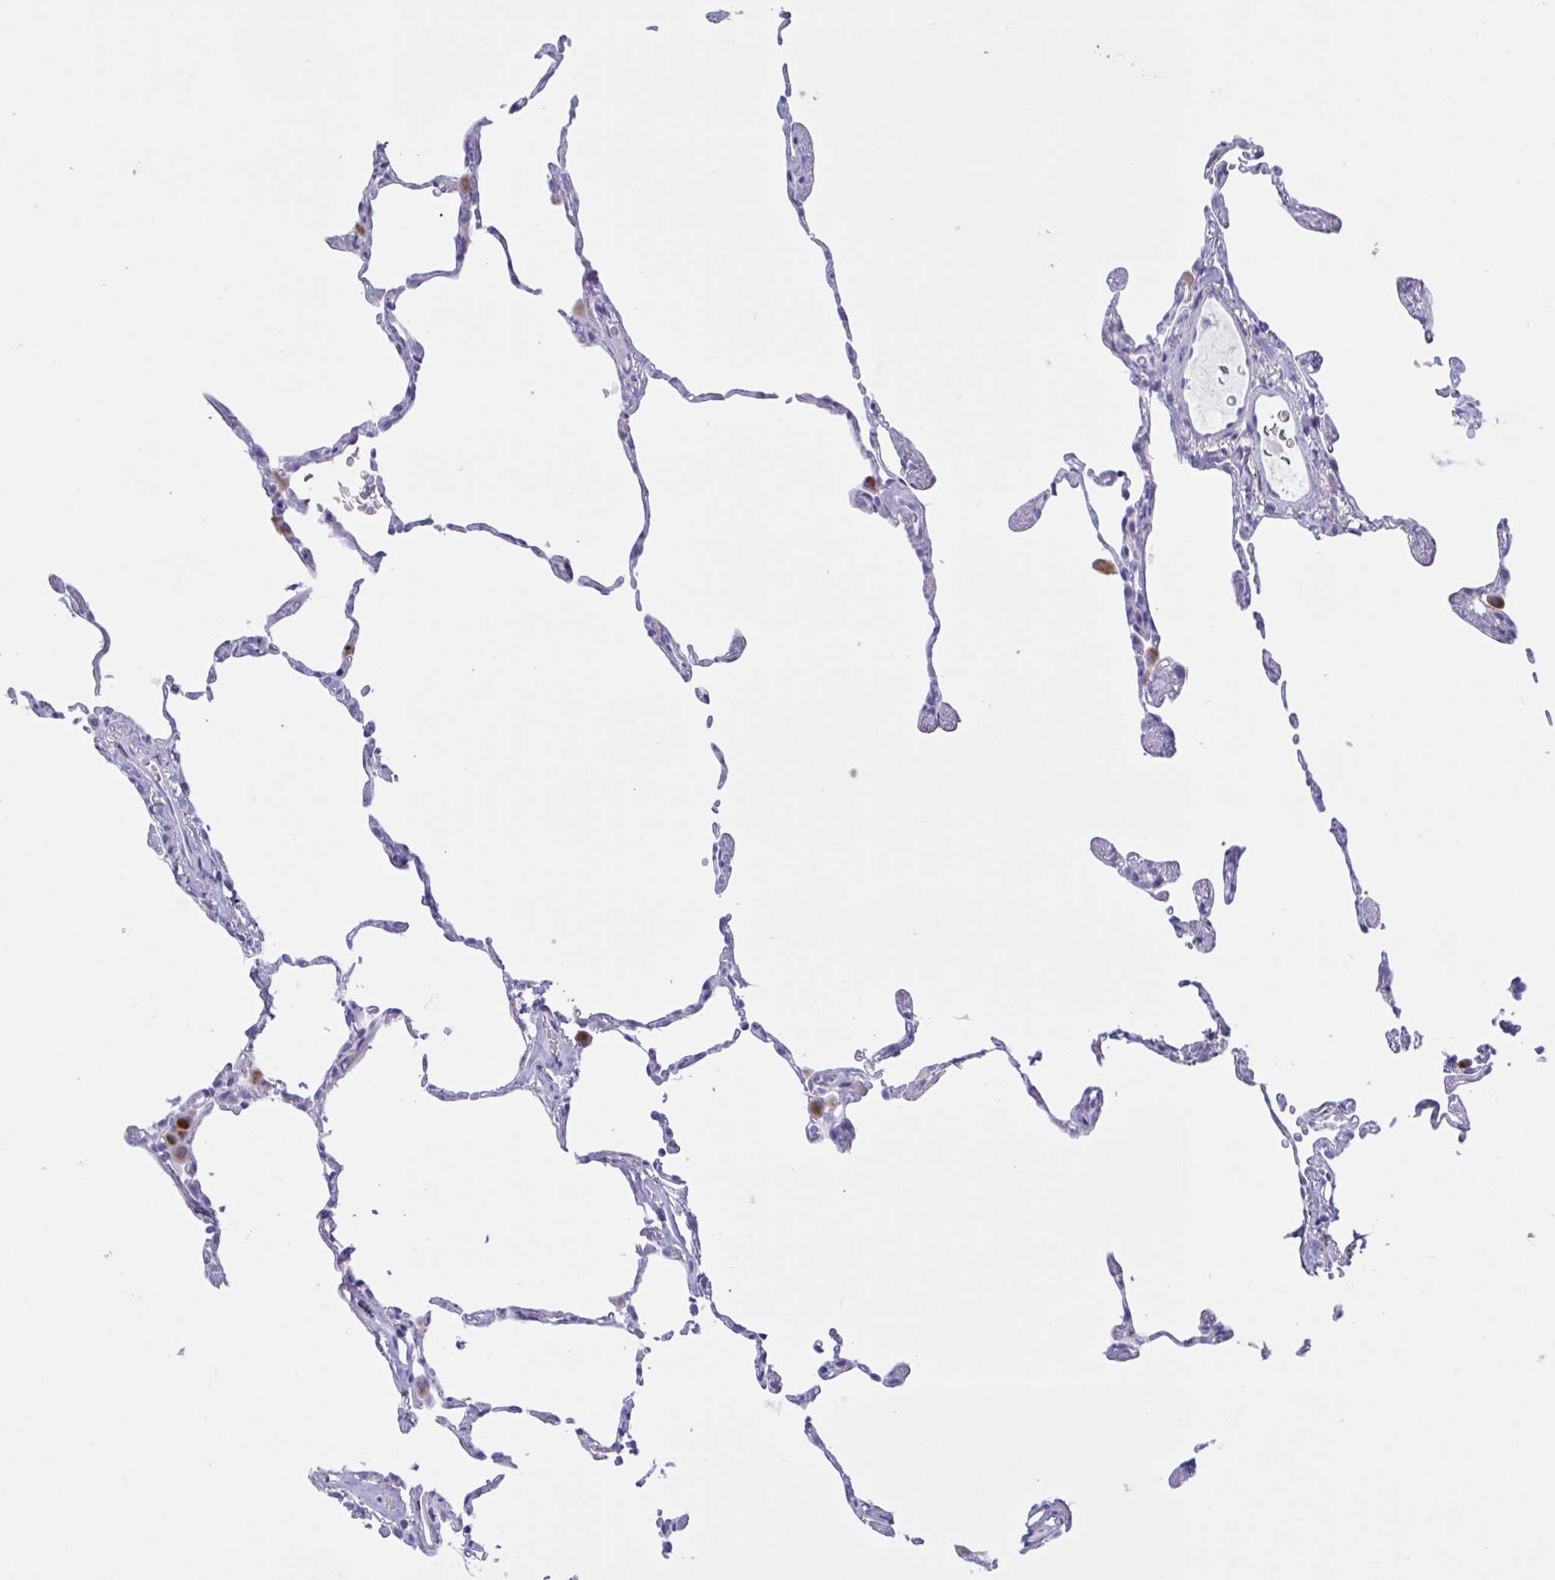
{"staining": {"intensity": "negative", "quantity": "none", "location": "none"}, "tissue": "lung", "cell_type": "Alveolar cells", "image_type": "normal", "snomed": [{"axis": "morphology", "description": "Normal tissue, NOS"}, {"axis": "topography", "description": "Lung"}], "caption": "Immunohistochemical staining of benign human lung displays no significant staining in alveolar cells. (DAB immunohistochemistry (IHC), high magnification).", "gene": "XCL1", "patient": {"sex": "female", "age": 57}}